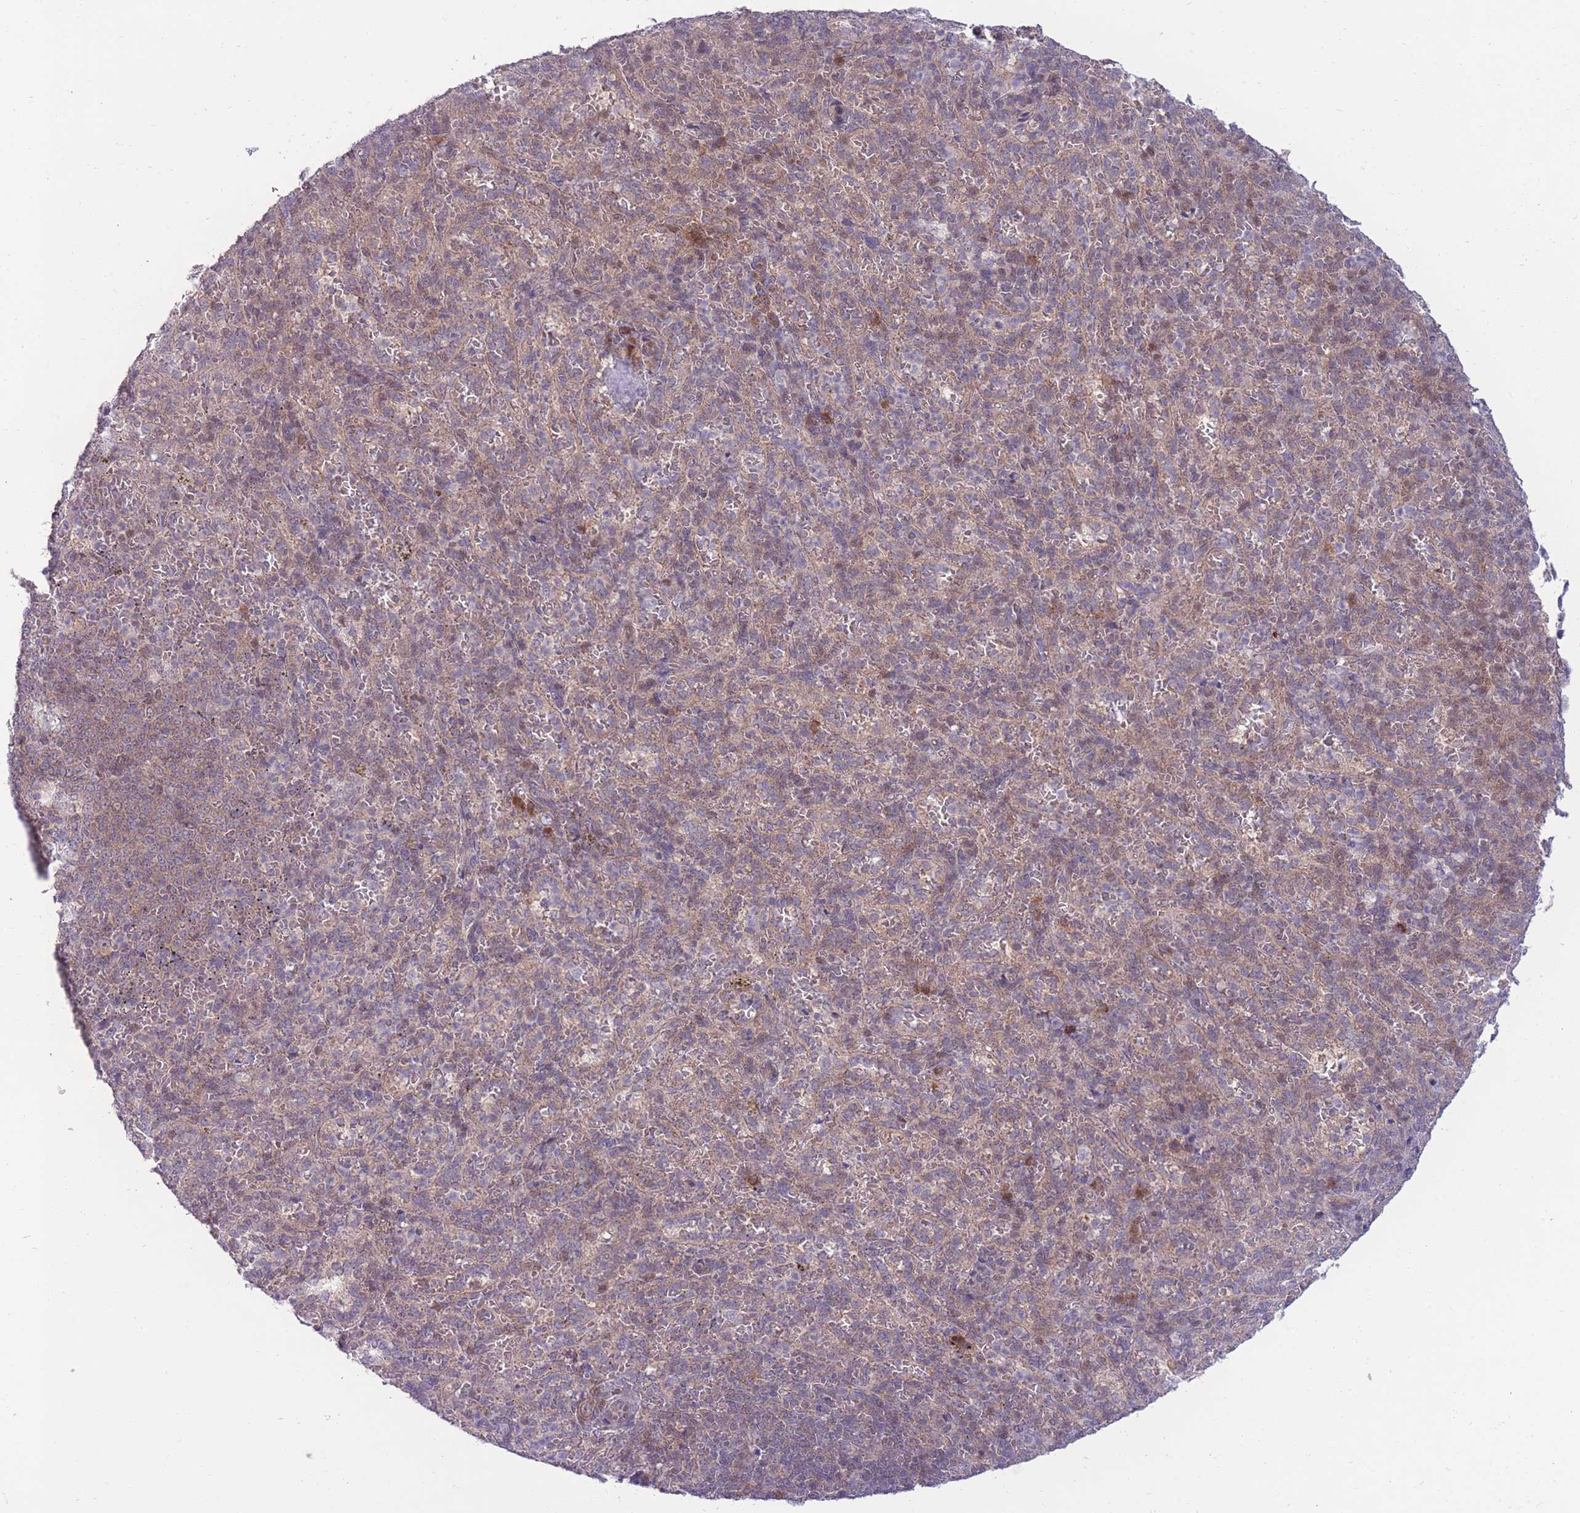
{"staining": {"intensity": "negative", "quantity": "none", "location": "none"}, "tissue": "spleen", "cell_type": "Cells in red pulp", "image_type": "normal", "snomed": [{"axis": "morphology", "description": "Normal tissue, NOS"}, {"axis": "topography", "description": "Spleen"}], "caption": "Immunohistochemistry micrograph of benign spleen stained for a protein (brown), which shows no expression in cells in red pulp. Brightfield microscopy of immunohistochemistry (IHC) stained with DAB (3,3'-diaminobenzidine) (brown) and hematoxylin (blue), captured at high magnification.", "gene": "RIC8A", "patient": {"sex": "female", "age": 21}}